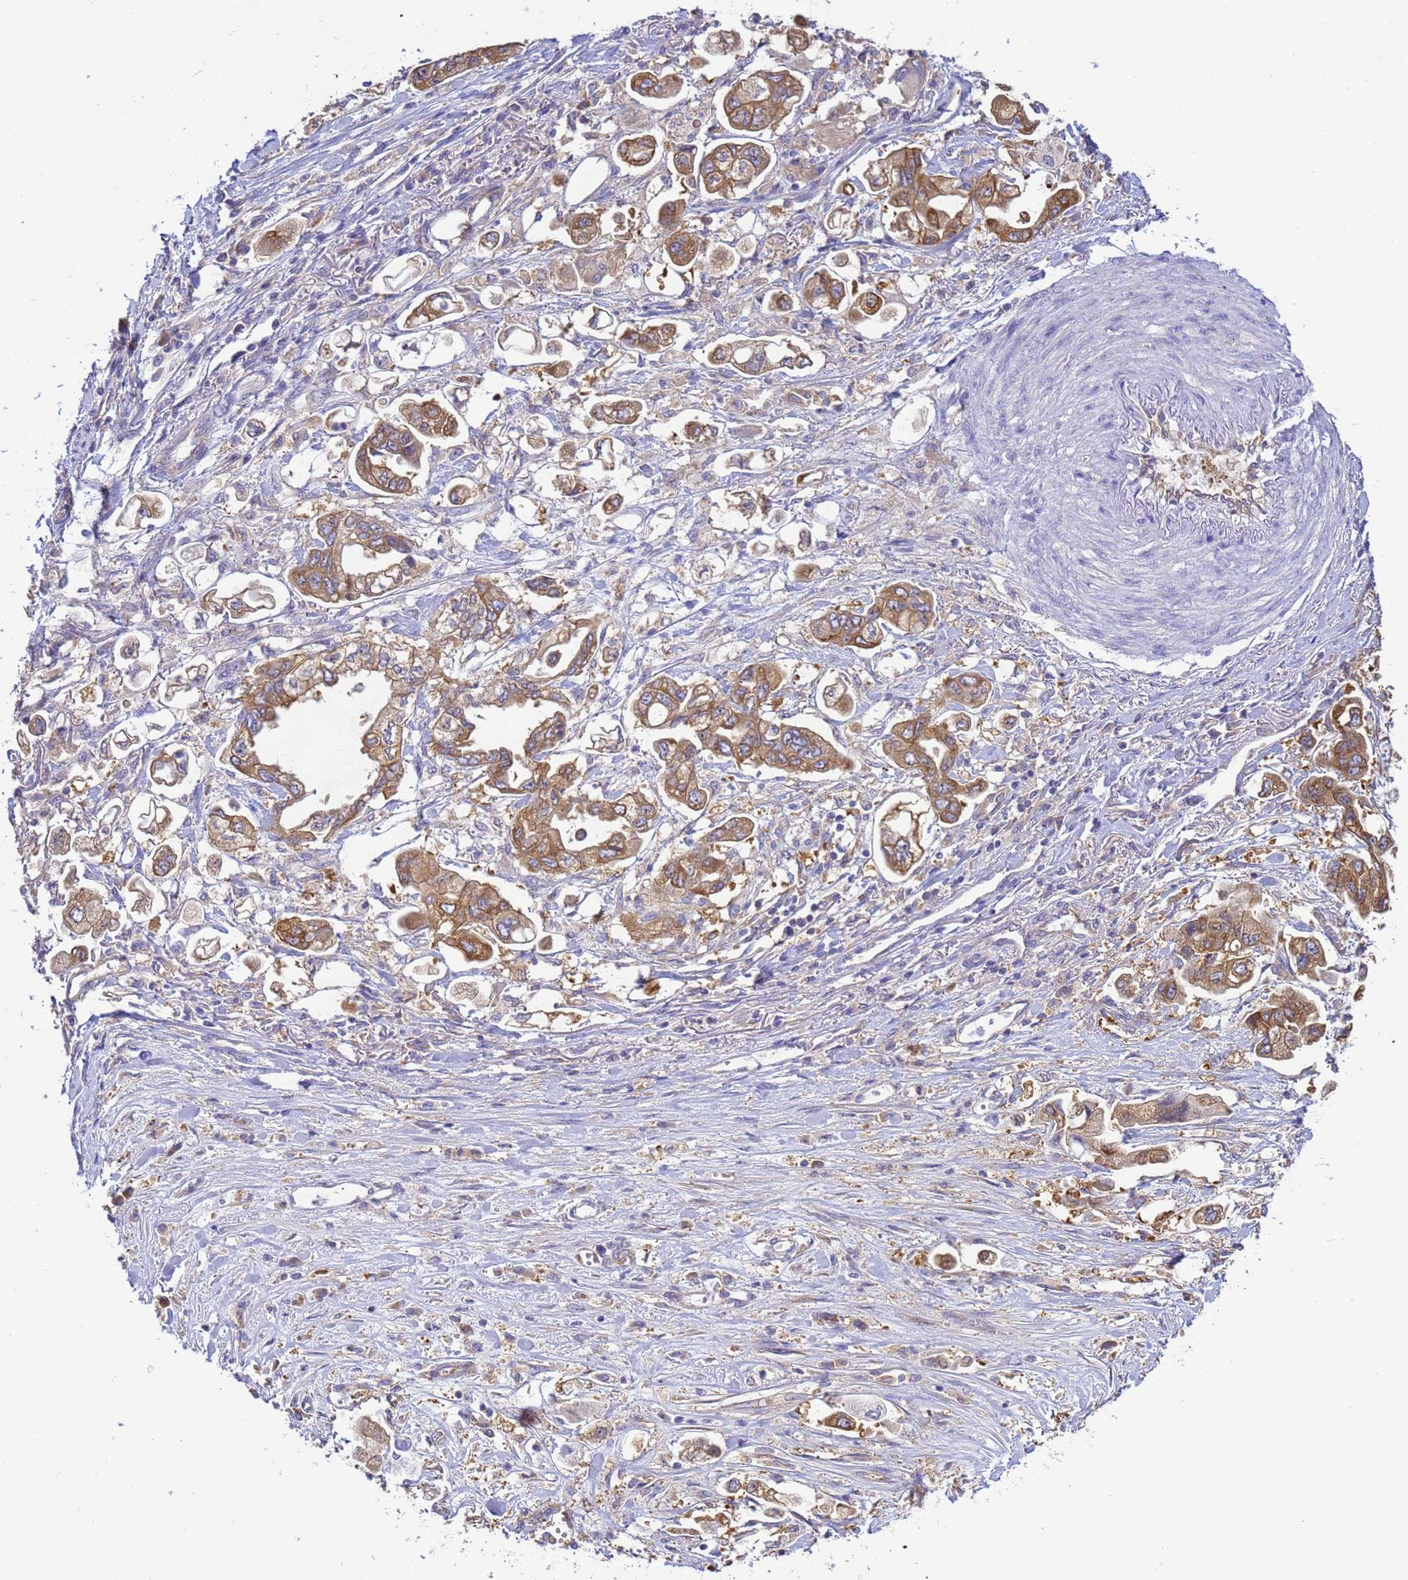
{"staining": {"intensity": "moderate", "quantity": ">75%", "location": "cytoplasmic/membranous"}, "tissue": "stomach cancer", "cell_type": "Tumor cells", "image_type": "cancer", "snomed": [{"axis": "morphology", "description": "Adenocarcinoma, NOS"}, {"axis": "topography", "description": "Stomach"}], "caption": "Brown immunohistochemical staining in stomach cancer (adenocarcinoma) demonstrates moderate cytoplasmic/membranous expression in approximately >75% of tumor cells.", "gene": "NARS1", "patient": {"sex": "male", "age": 62}}